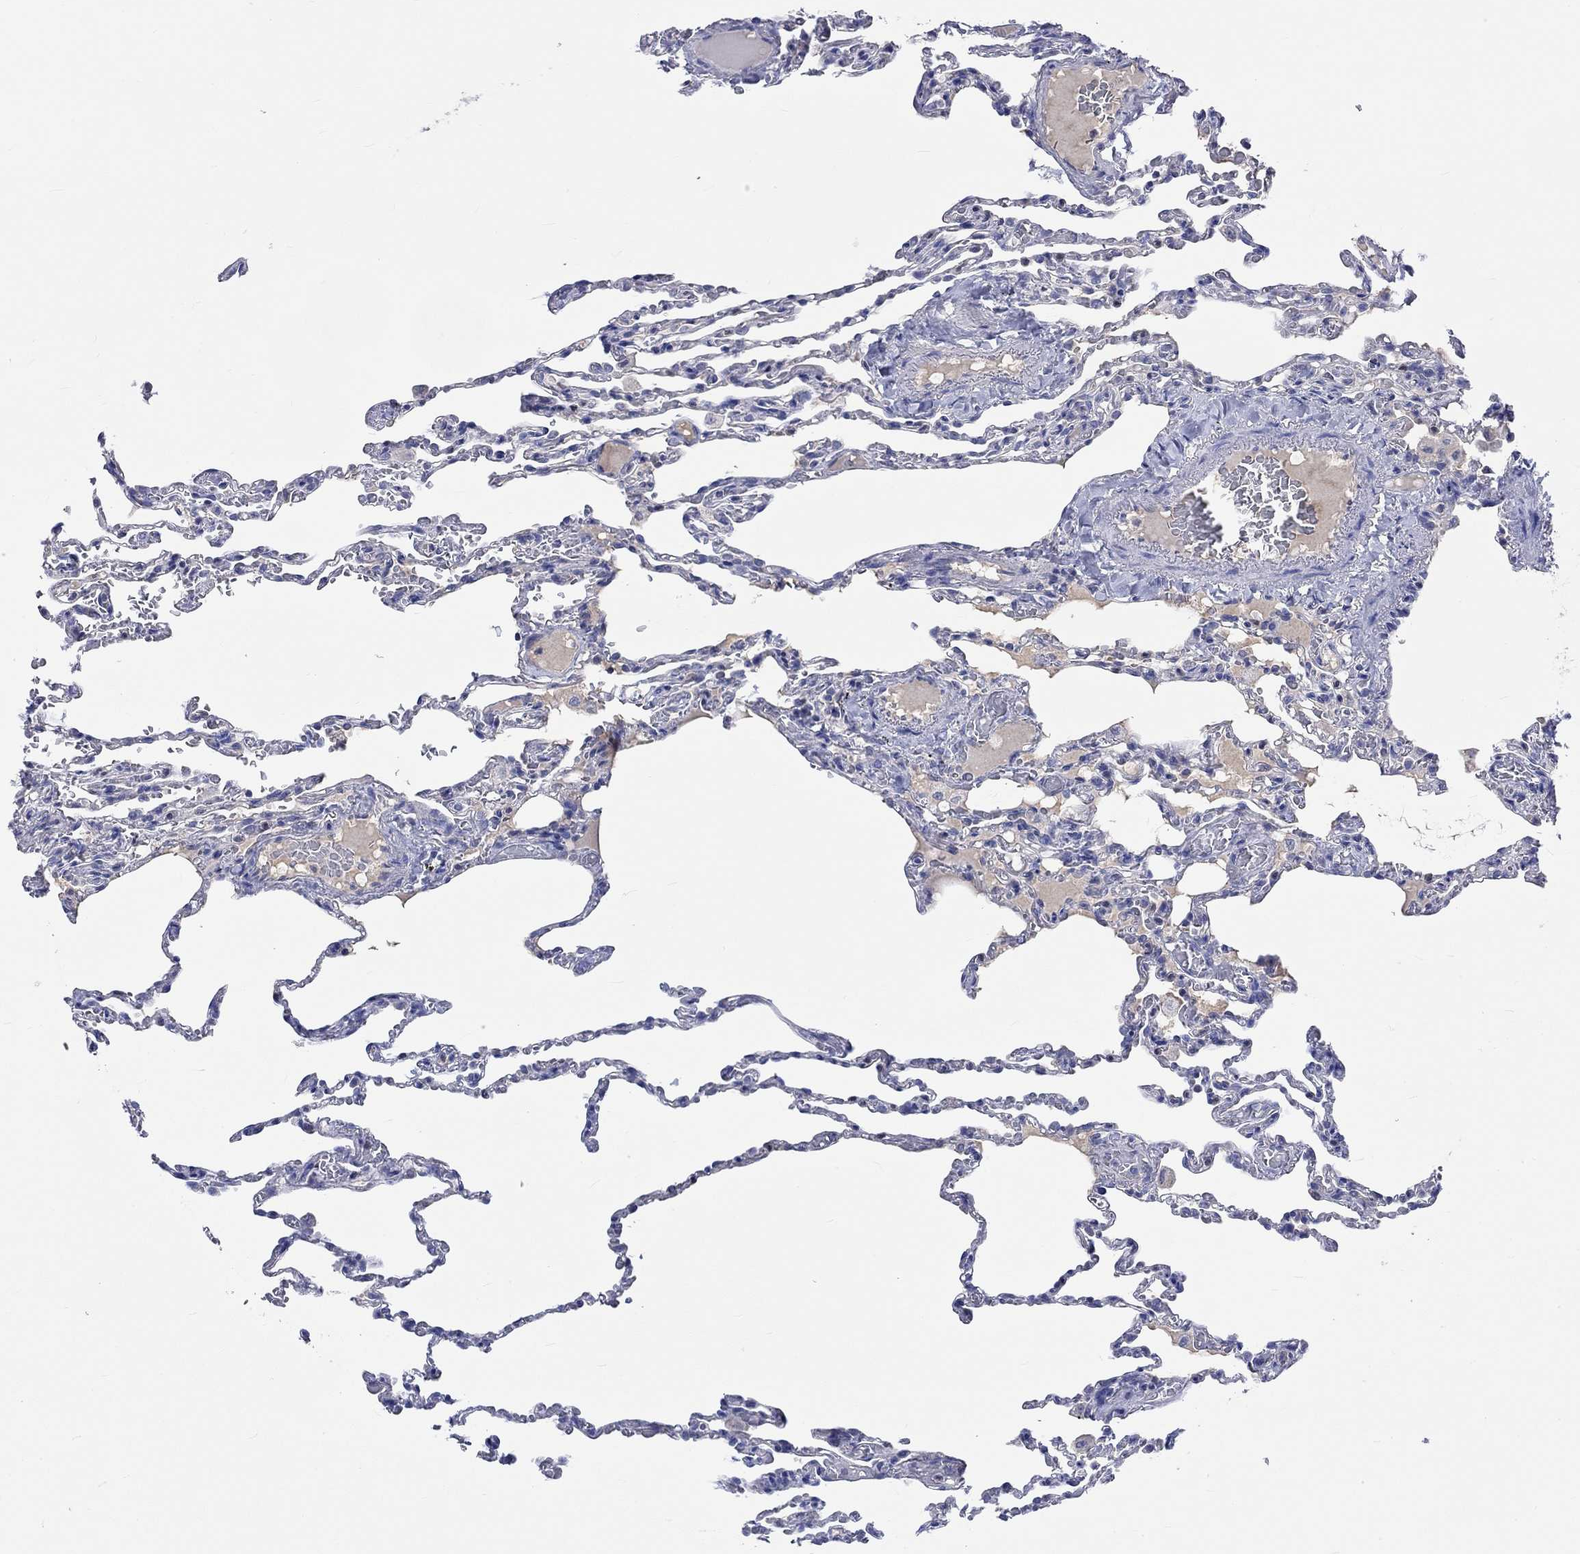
{"staining": {"intensity": "negative", "quantity": "none", "location": "none"}, "tissue": "lung", "cell_type": "Alveolar cells", "image_type": "normal", "snomed": [{"axis": "morphology", "description": "Normal tissue, NOS"}, {"axis": "topography", "description": "Lung"}], "caption": "Immunohistochemistry (IHC) photomicrograph of normal lung: human lung stained with DAB (3,3'-diaminobenzidine) exhibits no significant protein positivity in alveolar cells.", "gene": "LRFN4", "patient": {"sex": "female", "age": 43}}